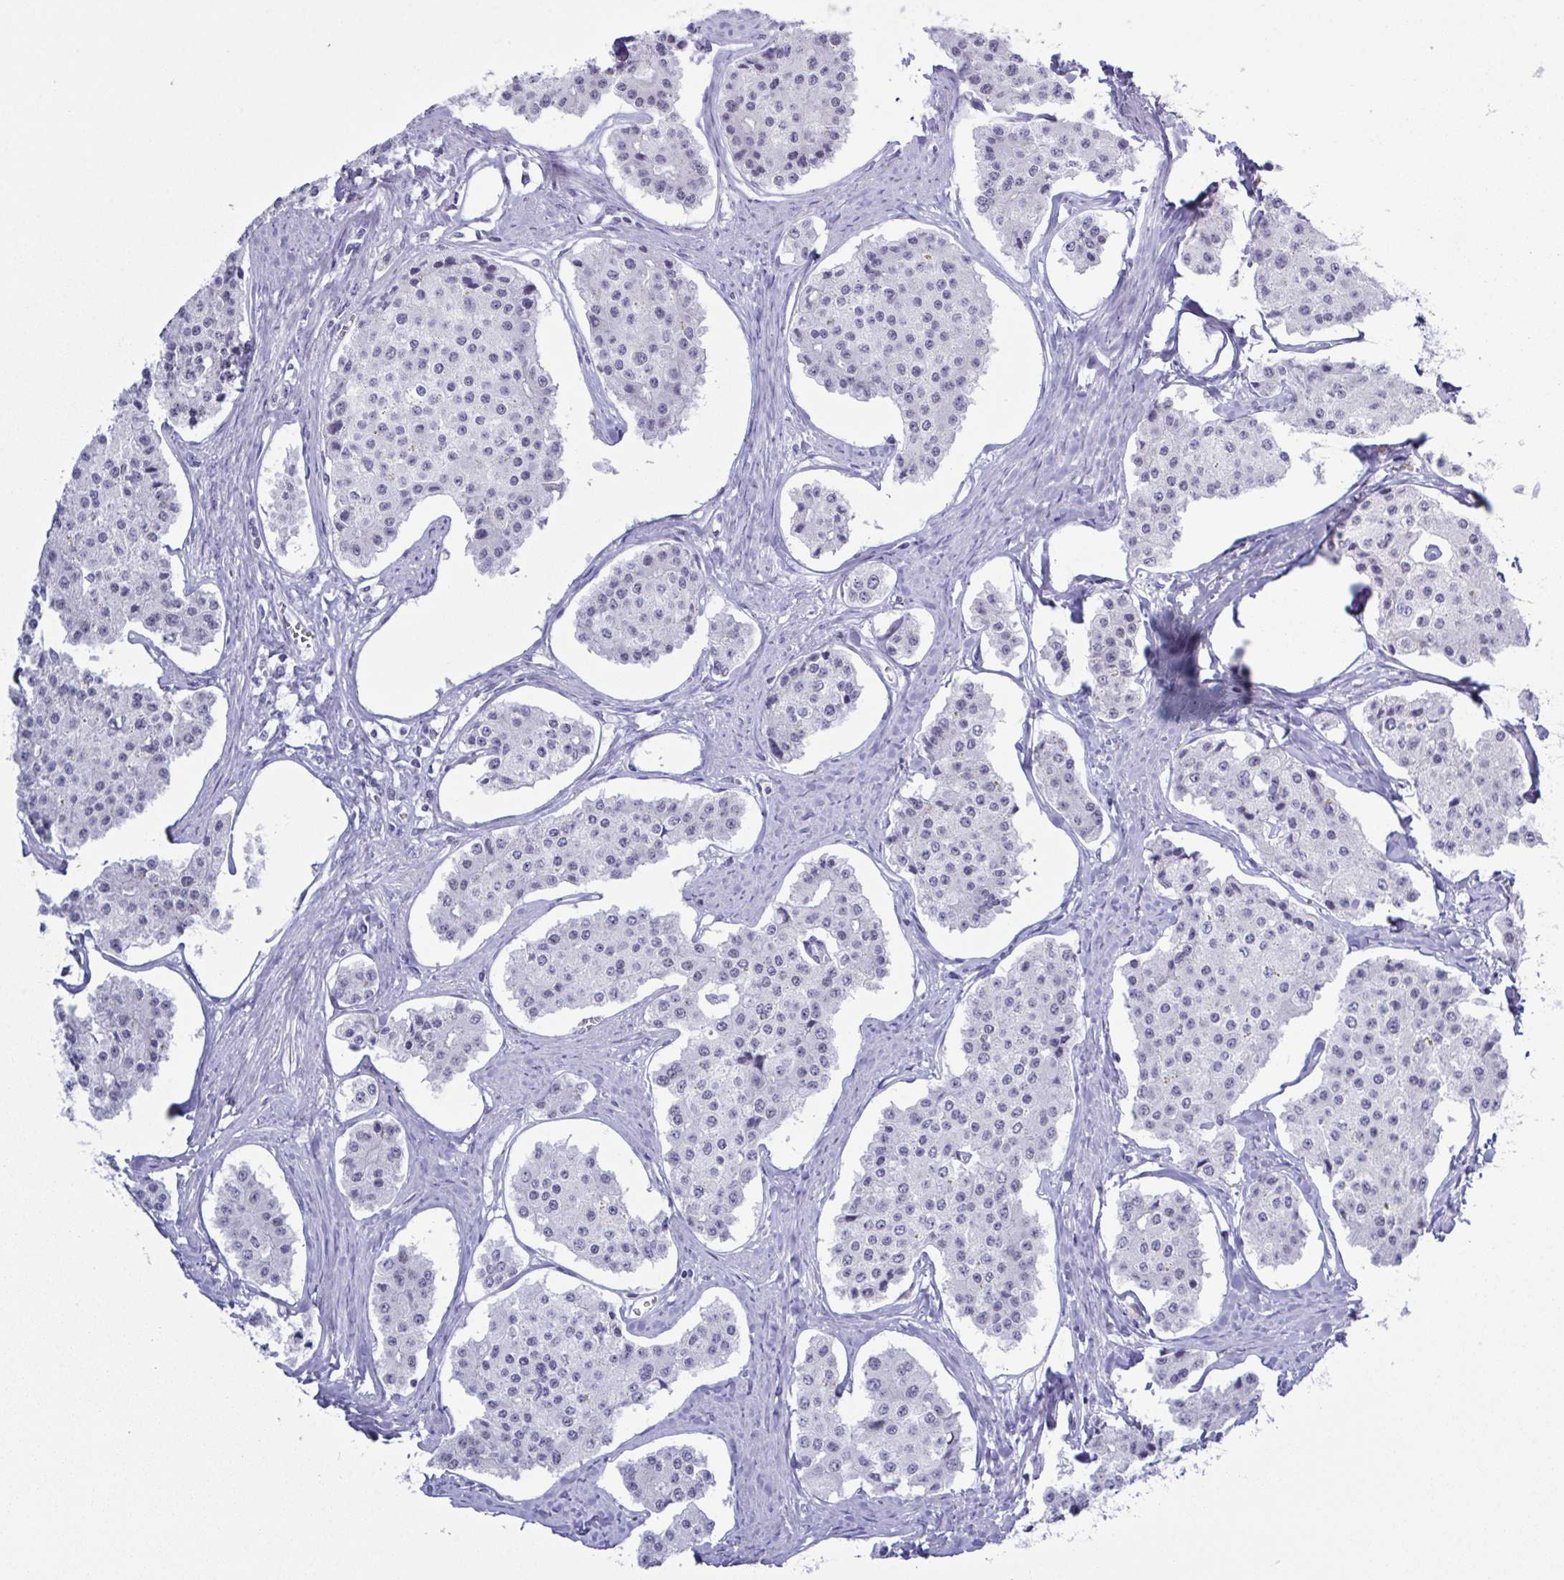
{"staining": {"intensity": "negative", "quantity": "none", "location": "none"}, "tissue": "carcinoid", "cell_type": "Tumor cells", "image_type": "cancer", "snomed": [{"axis": "morphology", "description": "Carcinoid, malignant, NOS"}, {"axis": "topography", "description": "Small intestine"}], "caption": "Immunohistochemistry (IHC) photomicrograph of neoplastic tissue: human malignant carcinoid stained with DAB demonstrates no significant protein positivity in tumor cells. (DAB IHC visualized using brightfield microscopy, high magnification).", "gene": "SUGP2", "patient": {"sex": "female", "age": 65}}